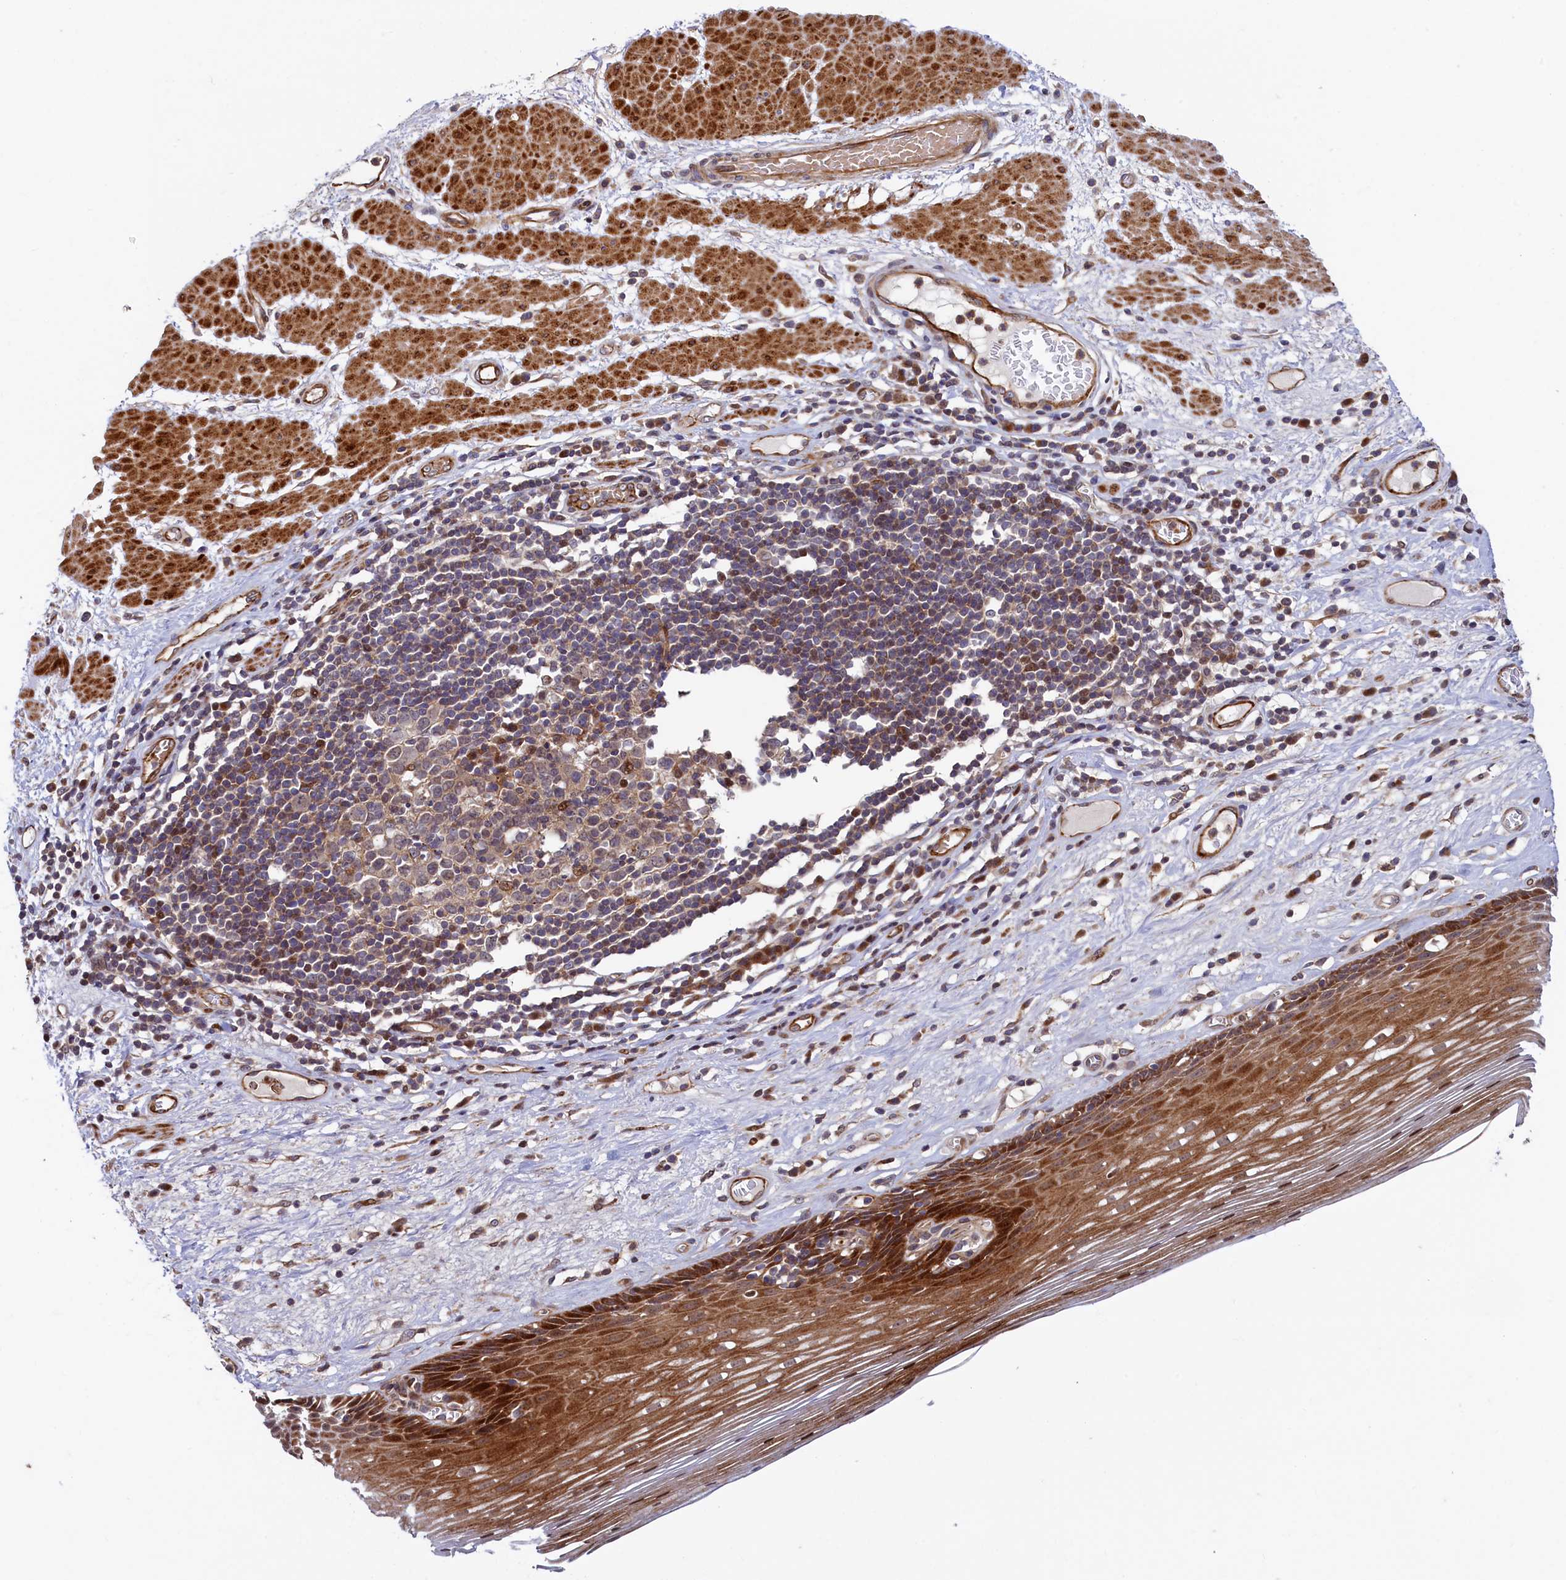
{"staining": {"intensity": "strong", "quantity": ">75%", "location": "cytoplasmic/membranous"}, "tissue": "esophagus", "cell_type": "Squamous epithelial cells", "image_type": "normal", "snomed": [{"axis": "morphology", "description": "Normal tissue, NOS"}, {"axis": "topography", "description": "Esophagus"}], "caption": "A histopathology image of human esophagus stained for a protein displays strong cytoplasmic/membranous brown staining in squamous epithelial cells. Immunohistochemistry (ihc) stains the protein of interest in brown and the nuclei are stained blue.", "gene": "PIK3C3", "patient": {"sex": "male", "age": 62}}